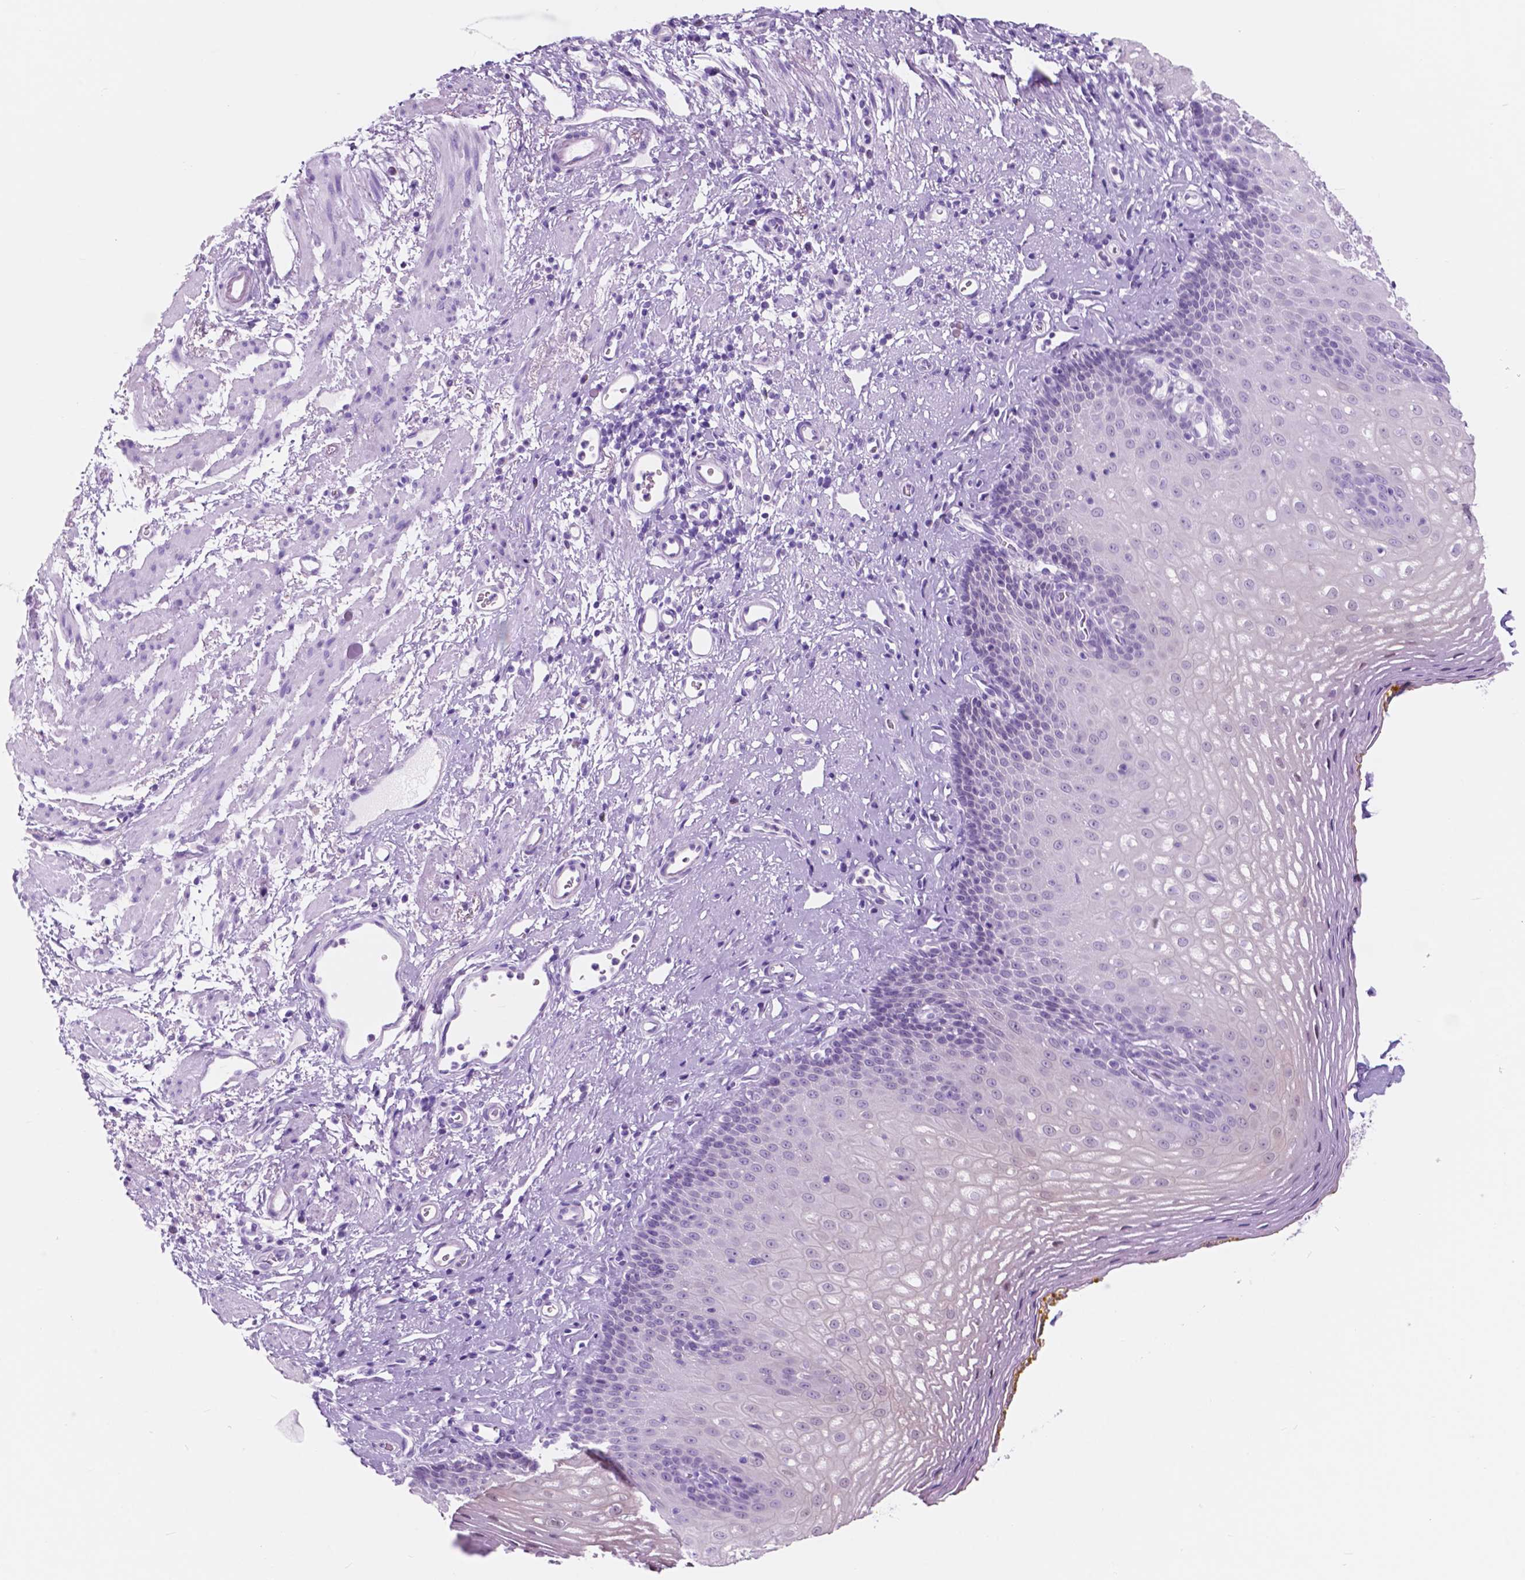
{"staining": {"intensity": "negative", "quantity": "none", "location": "none"}, "tissue": "esophagus", "cell_type": "Squamous epithelial cells", "image_type": "normal", "snomed": [{"axis": "morphology", "description": "Normal tissue, NOS"}, {"axis": "topography", "description": "Esophagus"}], "caption": "High magnification brightfield microscopy of unremarkable esophagus stained with DAB (brown) and counterstained with hematoxylin (blue): squamous epithelial cells show no significant expression. (DAB immunohistochemistry with hematoxylin counter stain).", "gene": "CUZD1", "patient": {"sex": "female", "age": 68}}